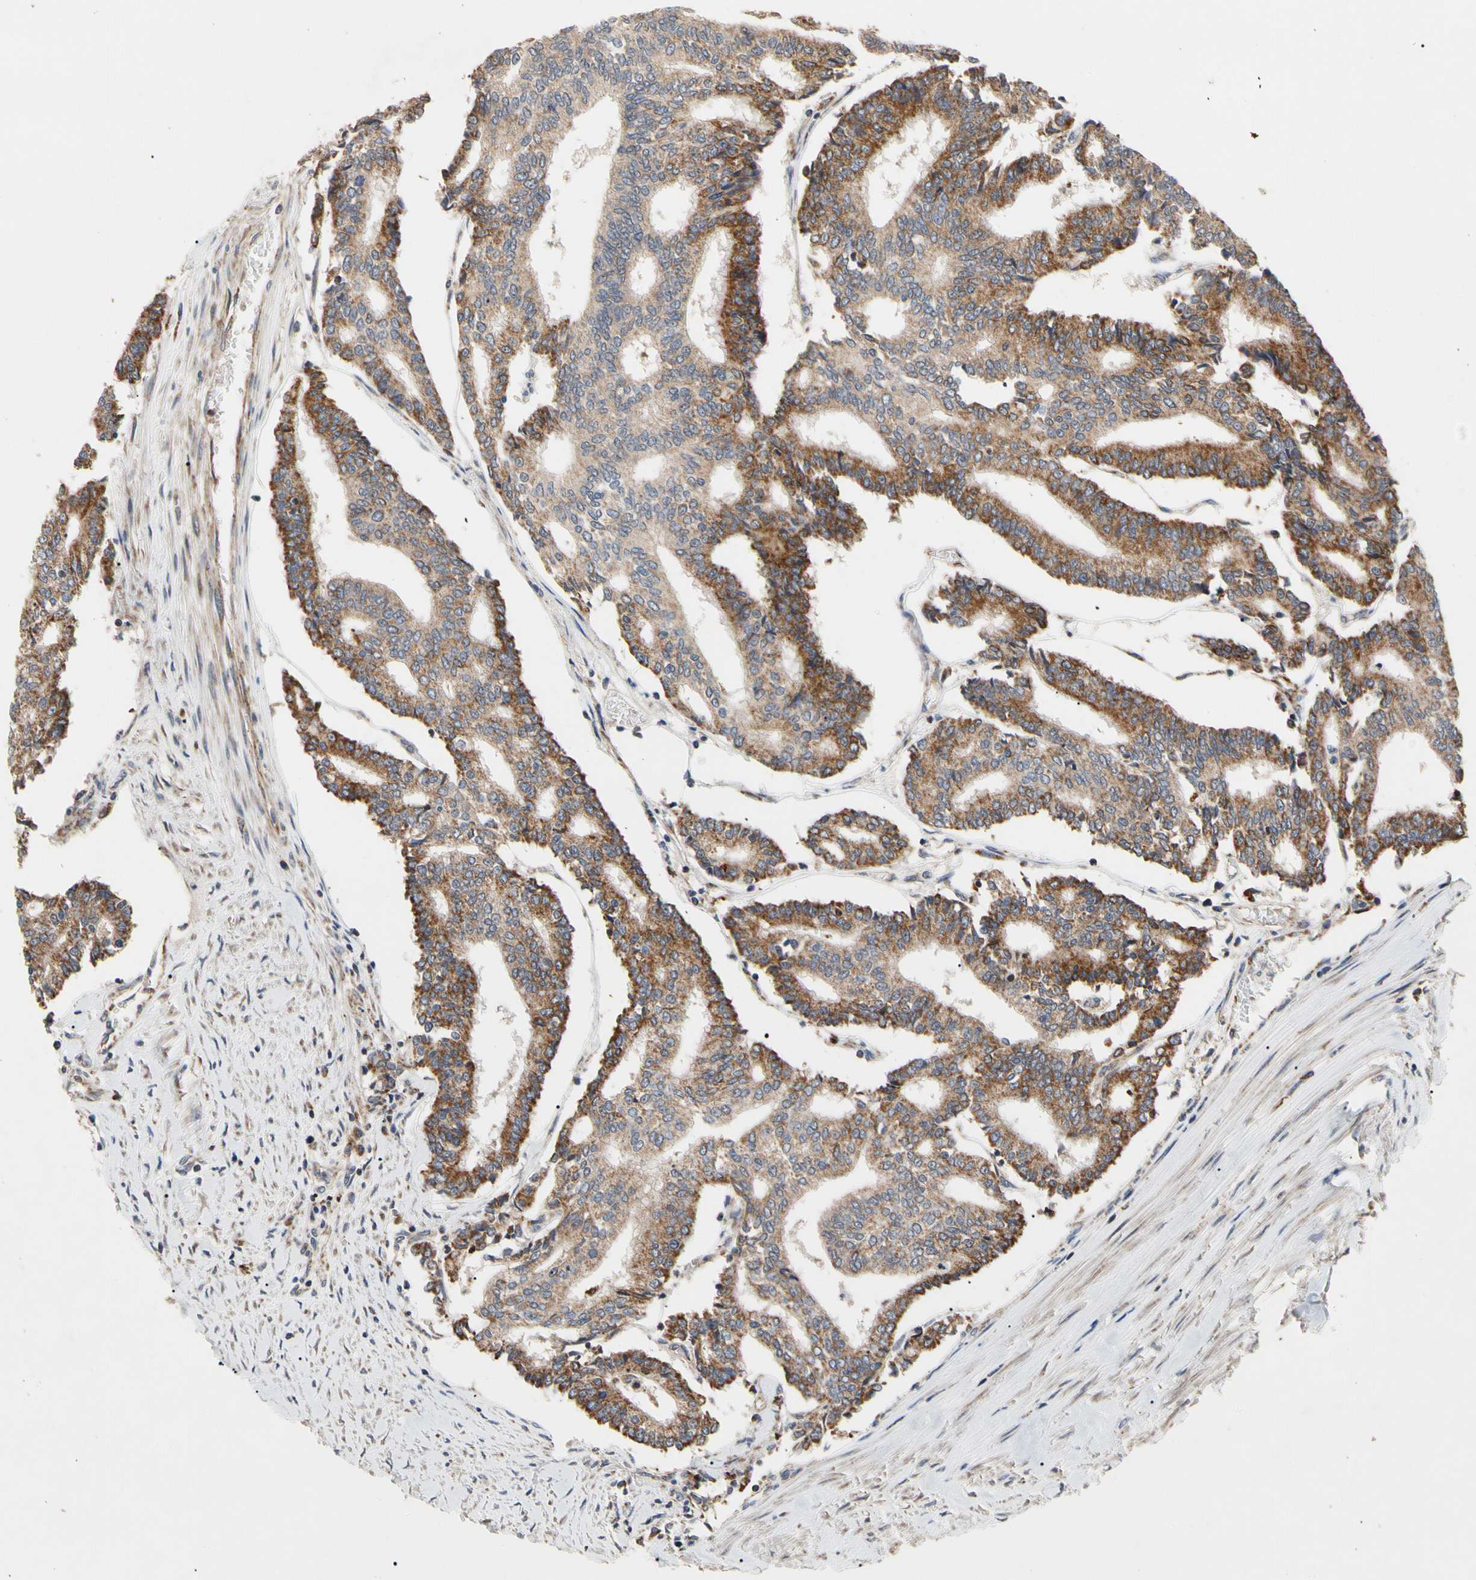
{"staining": {"intensity": "strong", "quantity": ">75%", "location": "cytoplasmic/membranous"}, "tissue": "prostate cancer", "cell_type": "Tumor cells", "image_type": "cancer", "snomed": [{"axis": "morphology", "description": "Adenocarcinoma, High grade"}, {"axis": "topography", "description": "Prostate"}], "caption": "This is a micrograph of IHC staining of prostate cancer, which shows strong expression in the cytoplasmic/membranous of tumor cells.", "gene": "GPD2", "patient": {"sex": "male", "age": 55}}